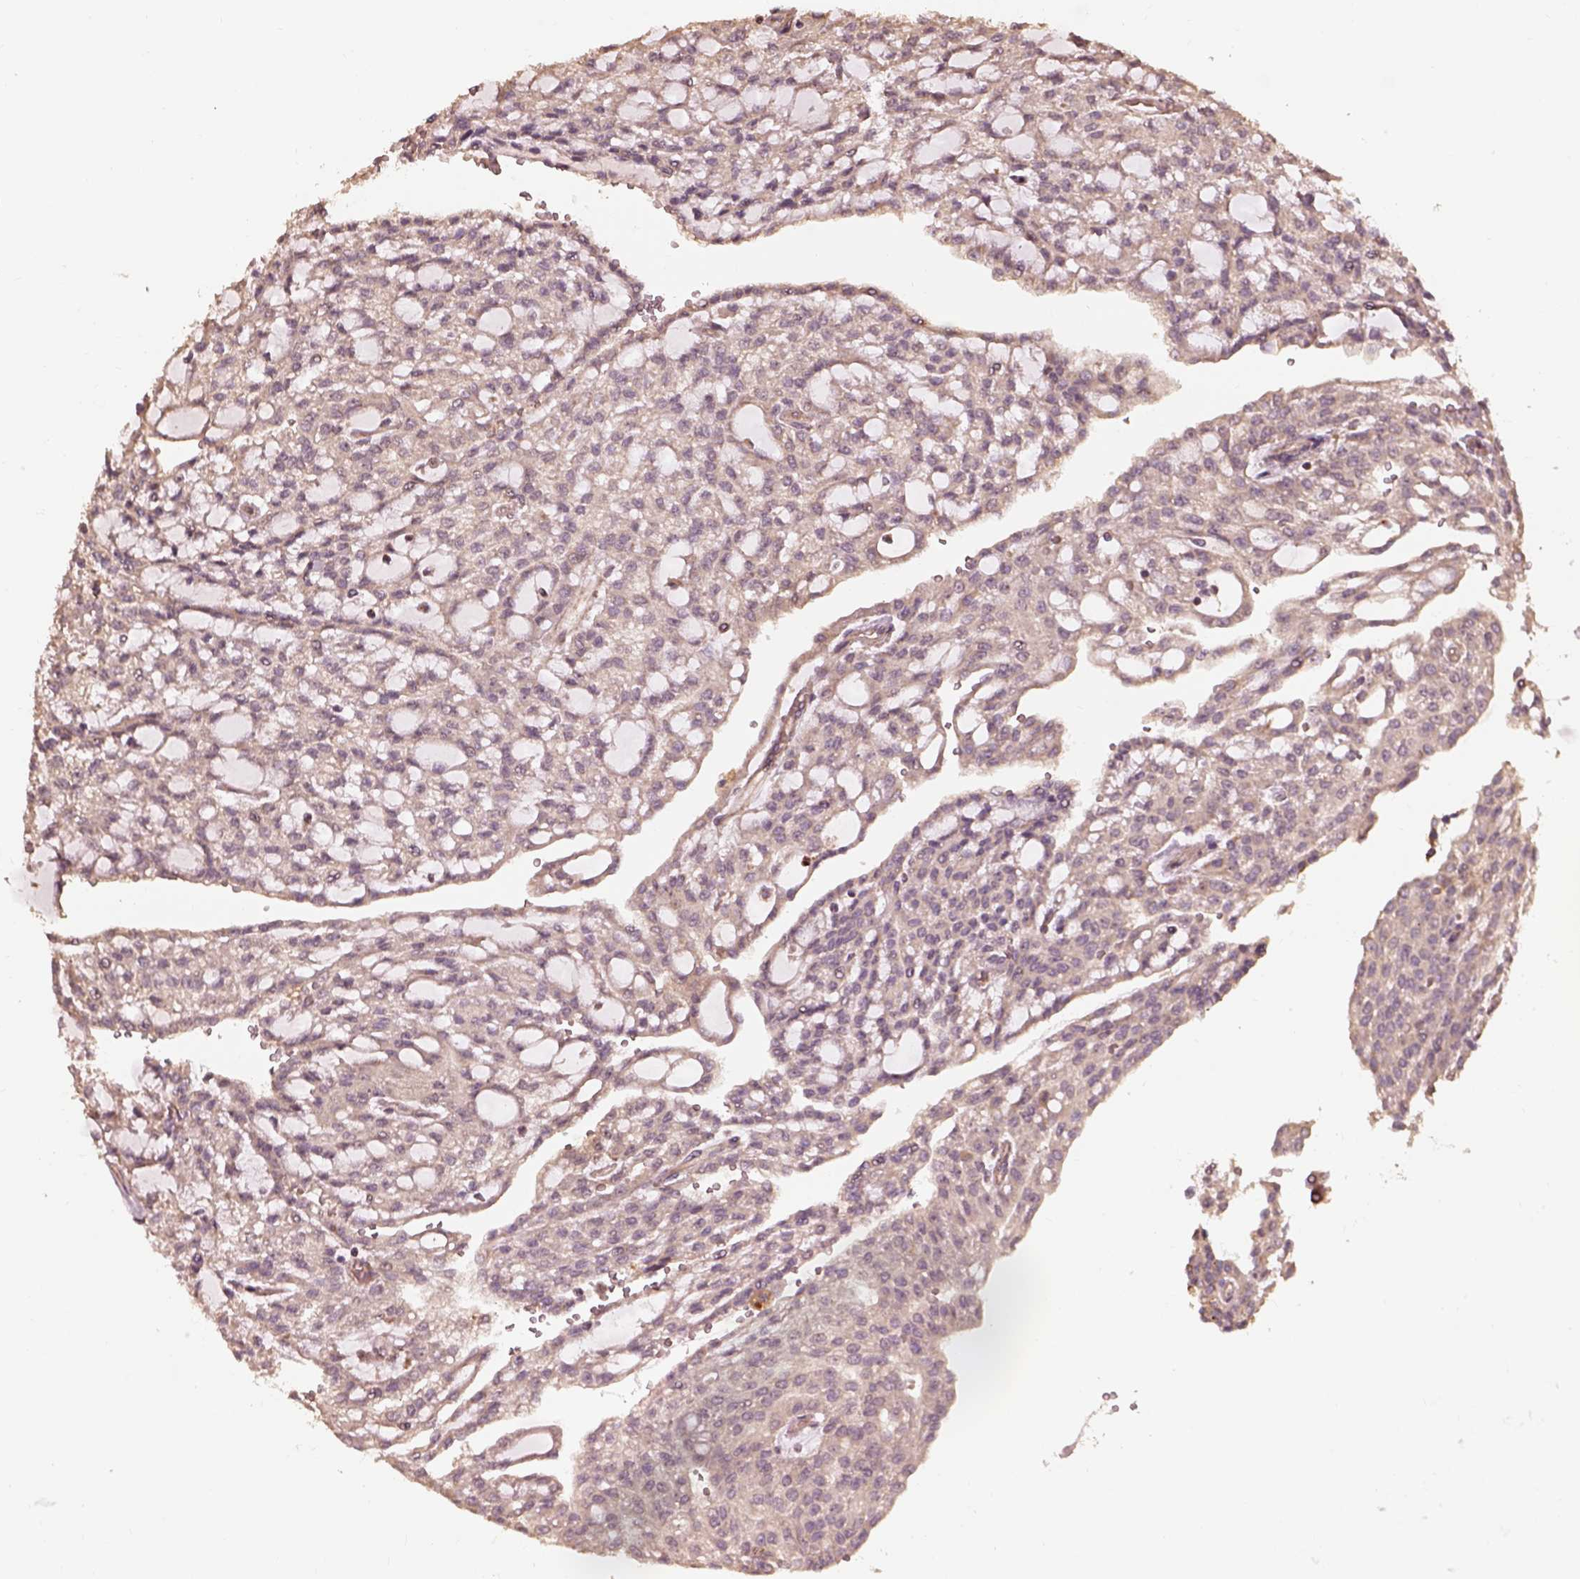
{"staining": {"intensity": "negative", "quantity": "none", "location": "none"}, "tissue": "renal cancer", "cell_type": "Tumor cells", "image_type": "cancer", "snomed": [{"axis": "morphology", "description": "Adenocarcinoma, NOS"}, {"axis": "topography", "description": "Kidney"}], "caption": "DAB immunohistochemical staining of human adenocarcinoma (renal) displays no significant positivity in tumor cells.", "gene": "METTL4", "patient": {"sex": "male", "age": 63}}